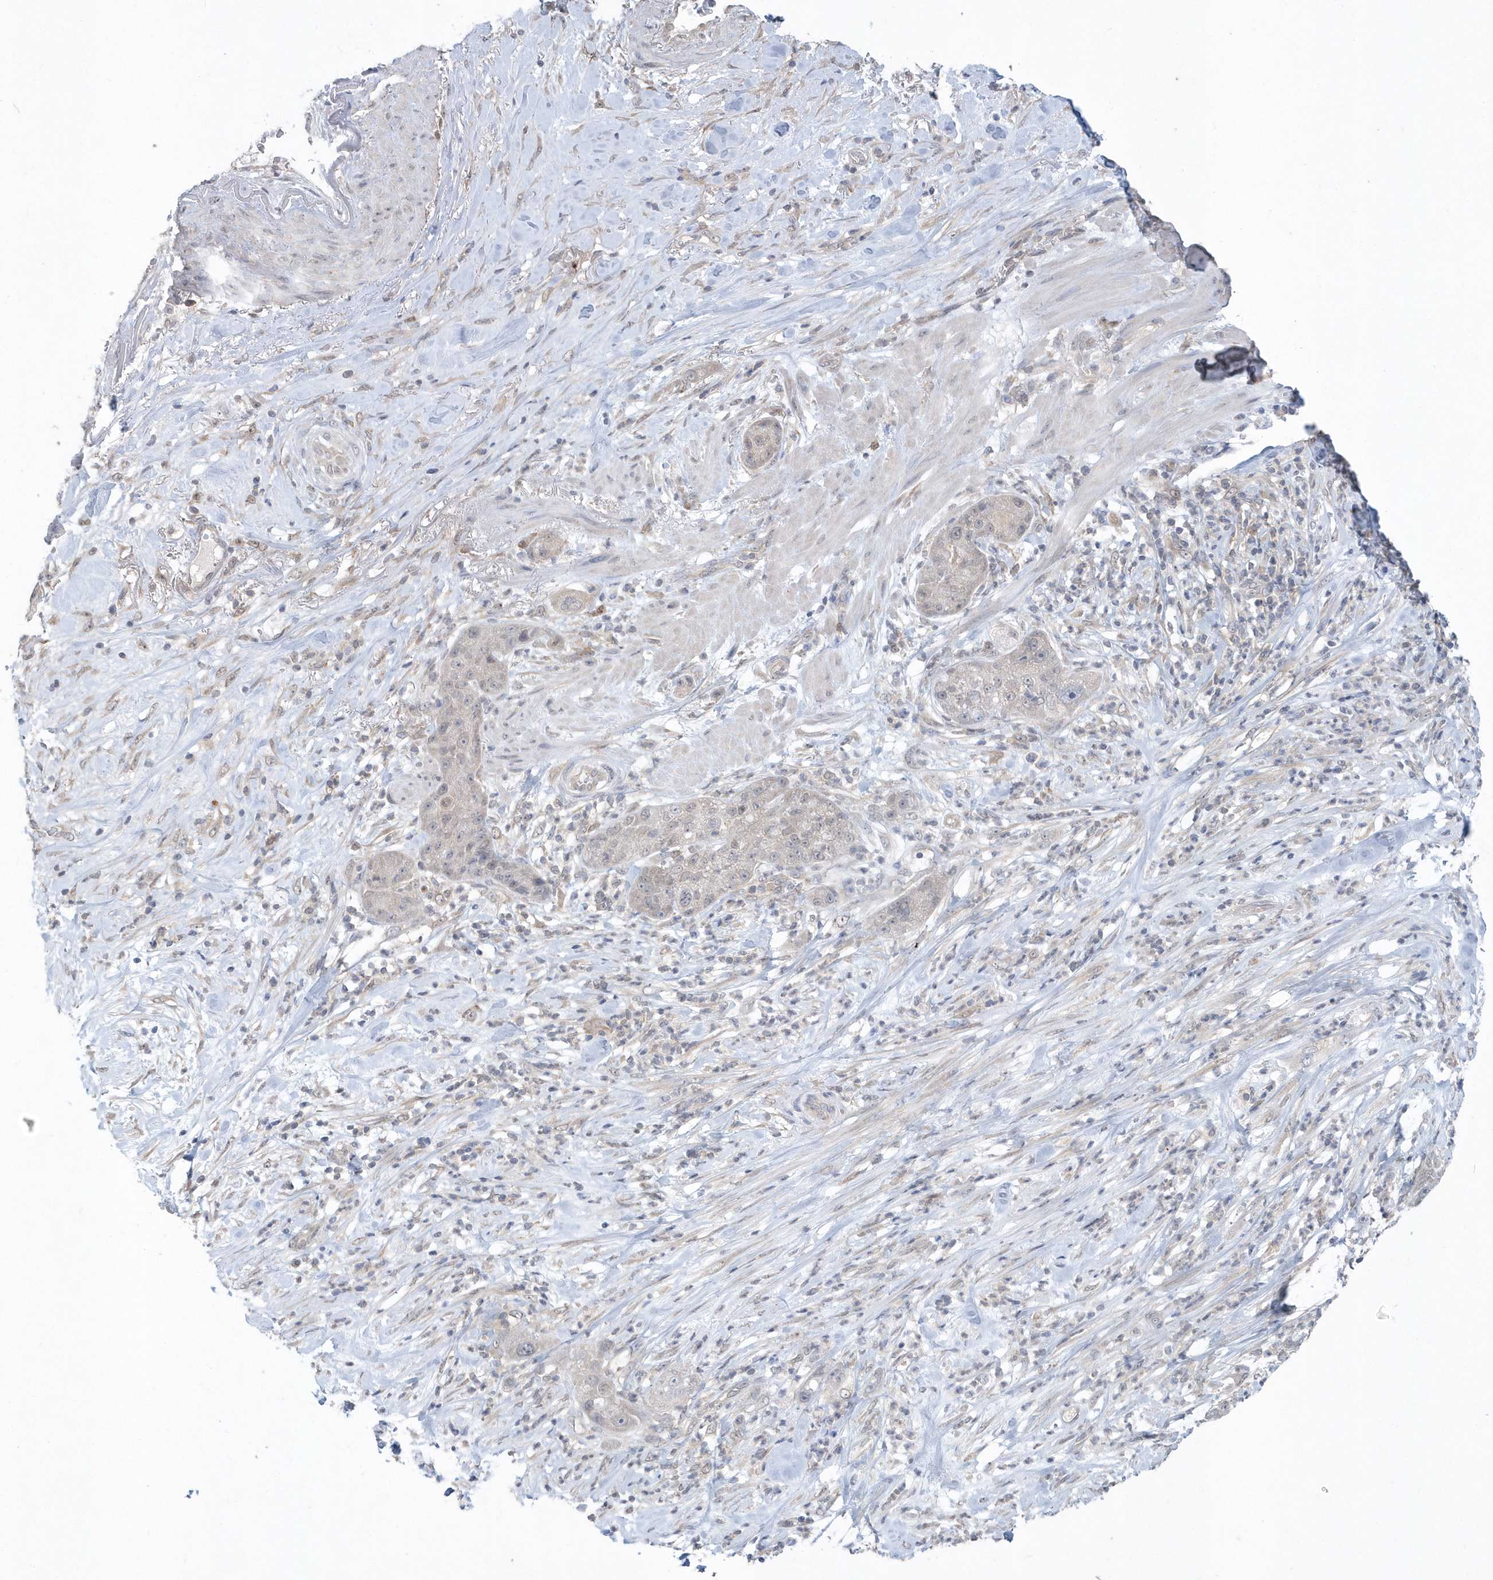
{"staining": {"intensity": "weak", "quantity": "25%-75%", "location": "cytoplasmic/membranous,nuclear"}, "tissue": "pancreatic cancer", "cell_type": "Tumor cells", "image_type": "cancer", "snomed": [{"axis": "morphology", "description": "Adenocarcinoma, NOS"}, {"axis": "topography", "description": "Pancreas"}], "caption": "Protein expression by immunohistochemistry shows weak cytoplasmic/membranous and nuclear expression in about 25%-75% of tumor cells in pancreatic cancer.", "gene": "AKR7A2", "patient": {"sex": "female", "age": 78}}